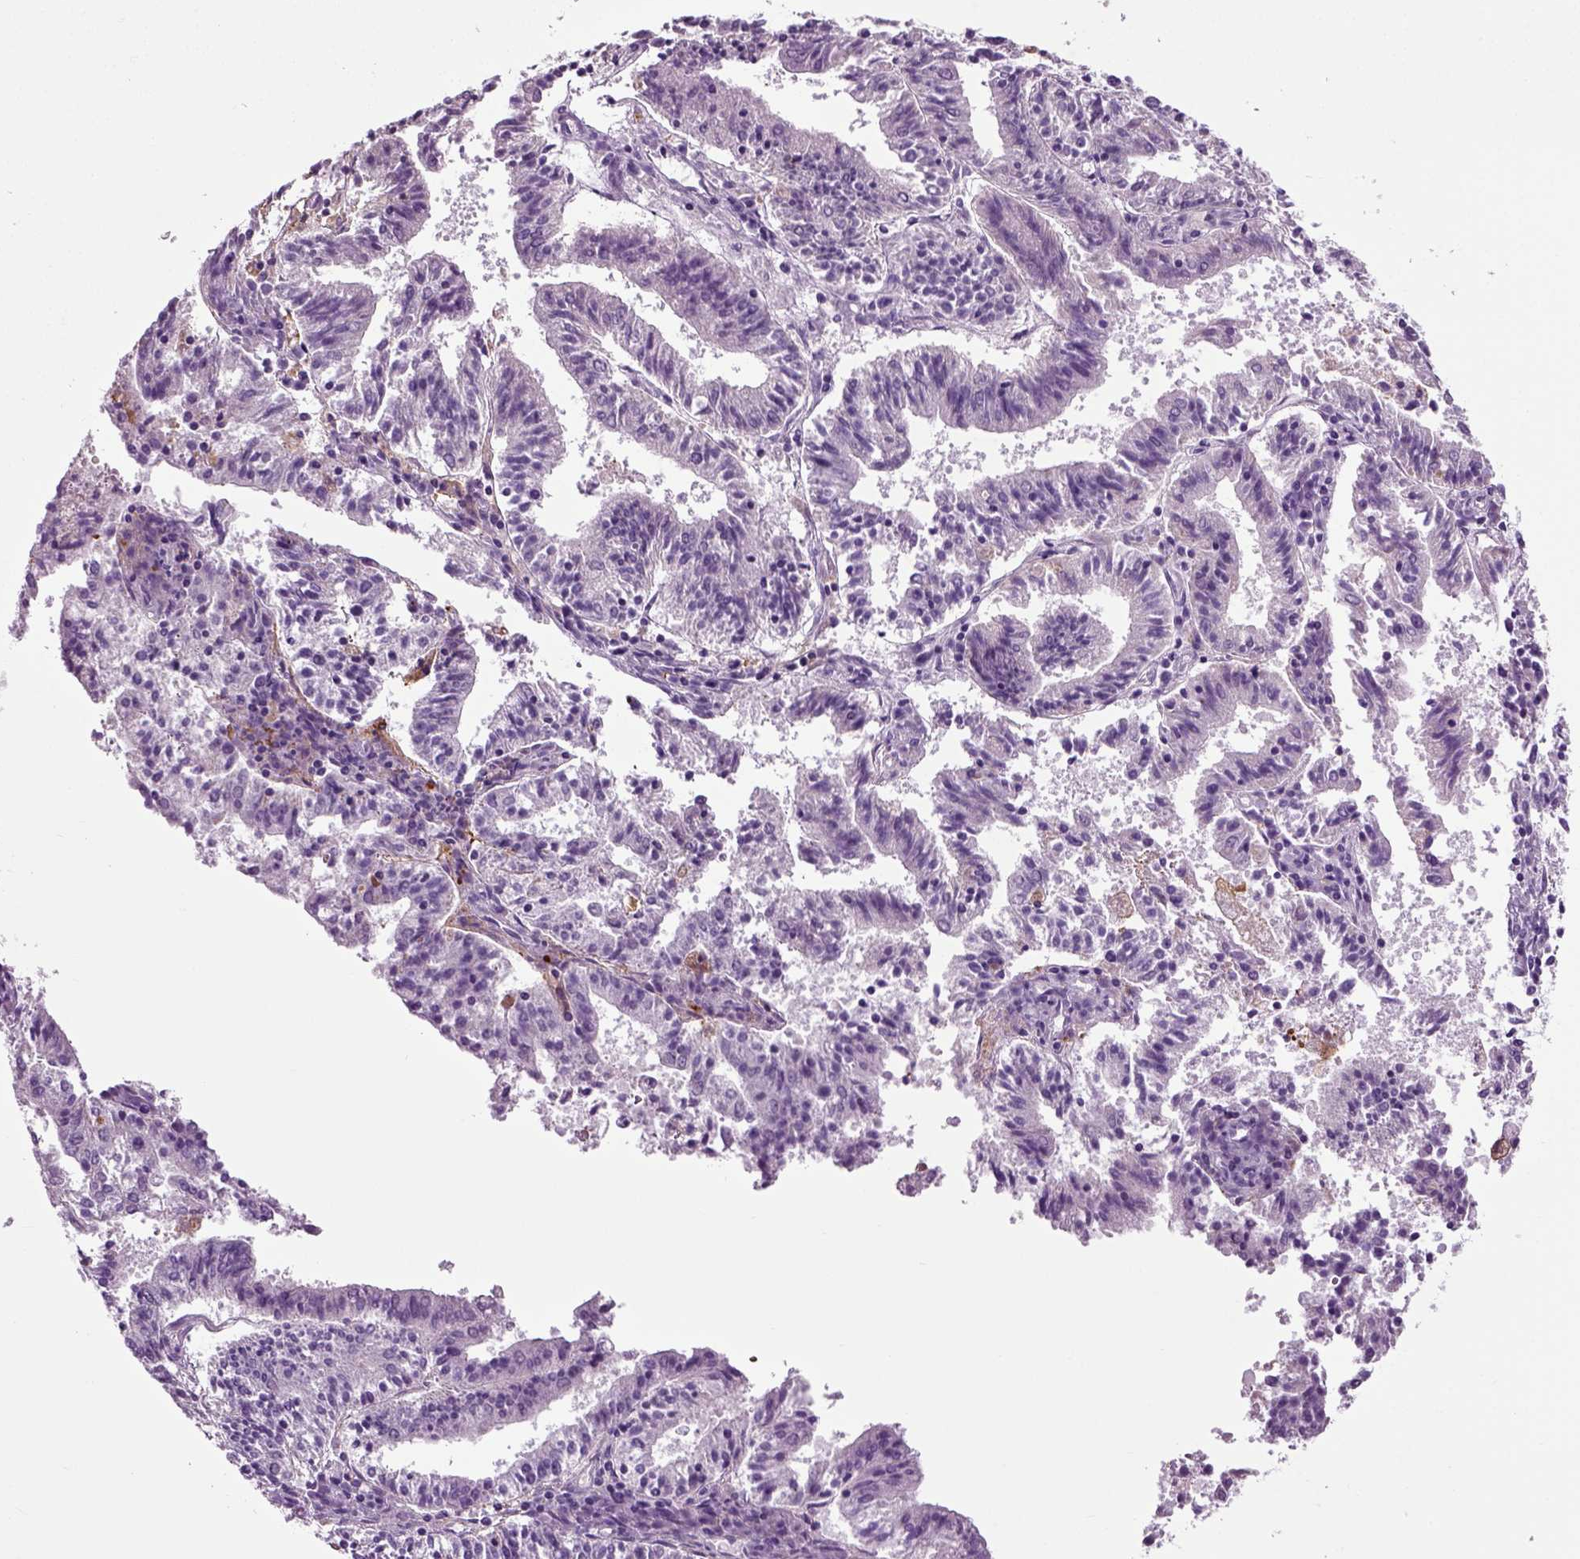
{"staining": {"intensity": "negative", "quantity": "none", "location": "none"}, "tissue": "endometrial cancer", "cell_type": "Tumor cells", "image_type": "cancer", "snomed": [{"axis": "morphology", "description": "Adenocarcinoma, NOS"}, {"axis": "topography", "description": "Endometrium"}], "caption": "Immunohistochemical staining of human endometrial adenocarcinoma reveals no significant staining in tumor cells.", "gene": "DNAH10", "patient": {"sex": "female", "age": 82}}